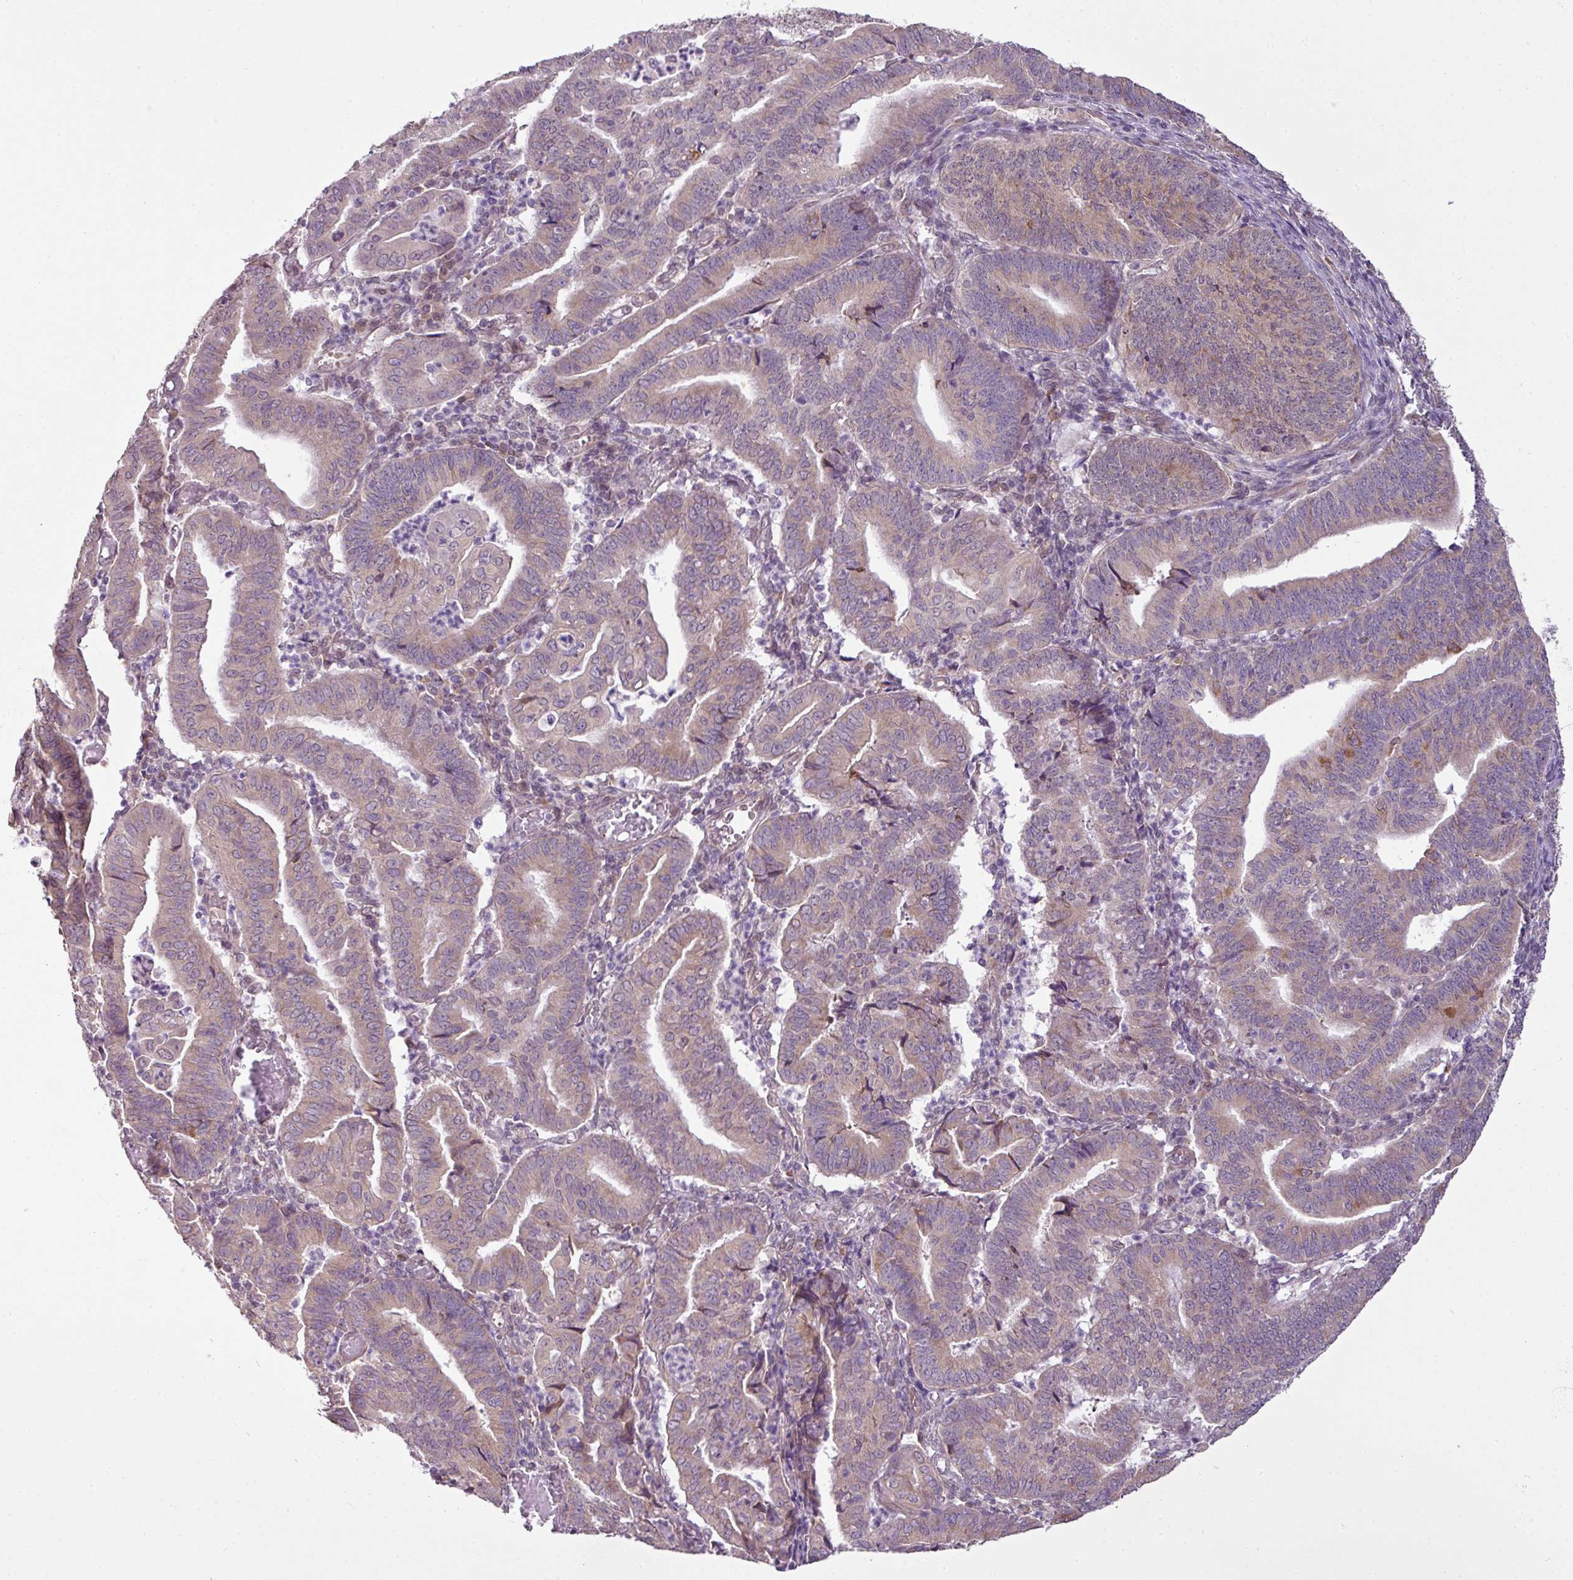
{"staining": {"intensity": "weak", "quantity": "25%-75%", "location": "cytoplasmic/membranous"}, "tissue": "endometrial cancer", "cell_type": "Tumor cells", "image_type": "cancer", "snomed": [{"axis": "morphology", "description": "Adenocarcinoma, NOS"}, {"axis": "topography", "description": "Endometrium"}], "caption": "Endometrial cancer (adenocarcinoma) stained for a protein reveals weak cytoplasmic/membranous positivity in tumor cells.", "gene": "DNAAF4", "patient": {"sex": "female", "age": 60}}